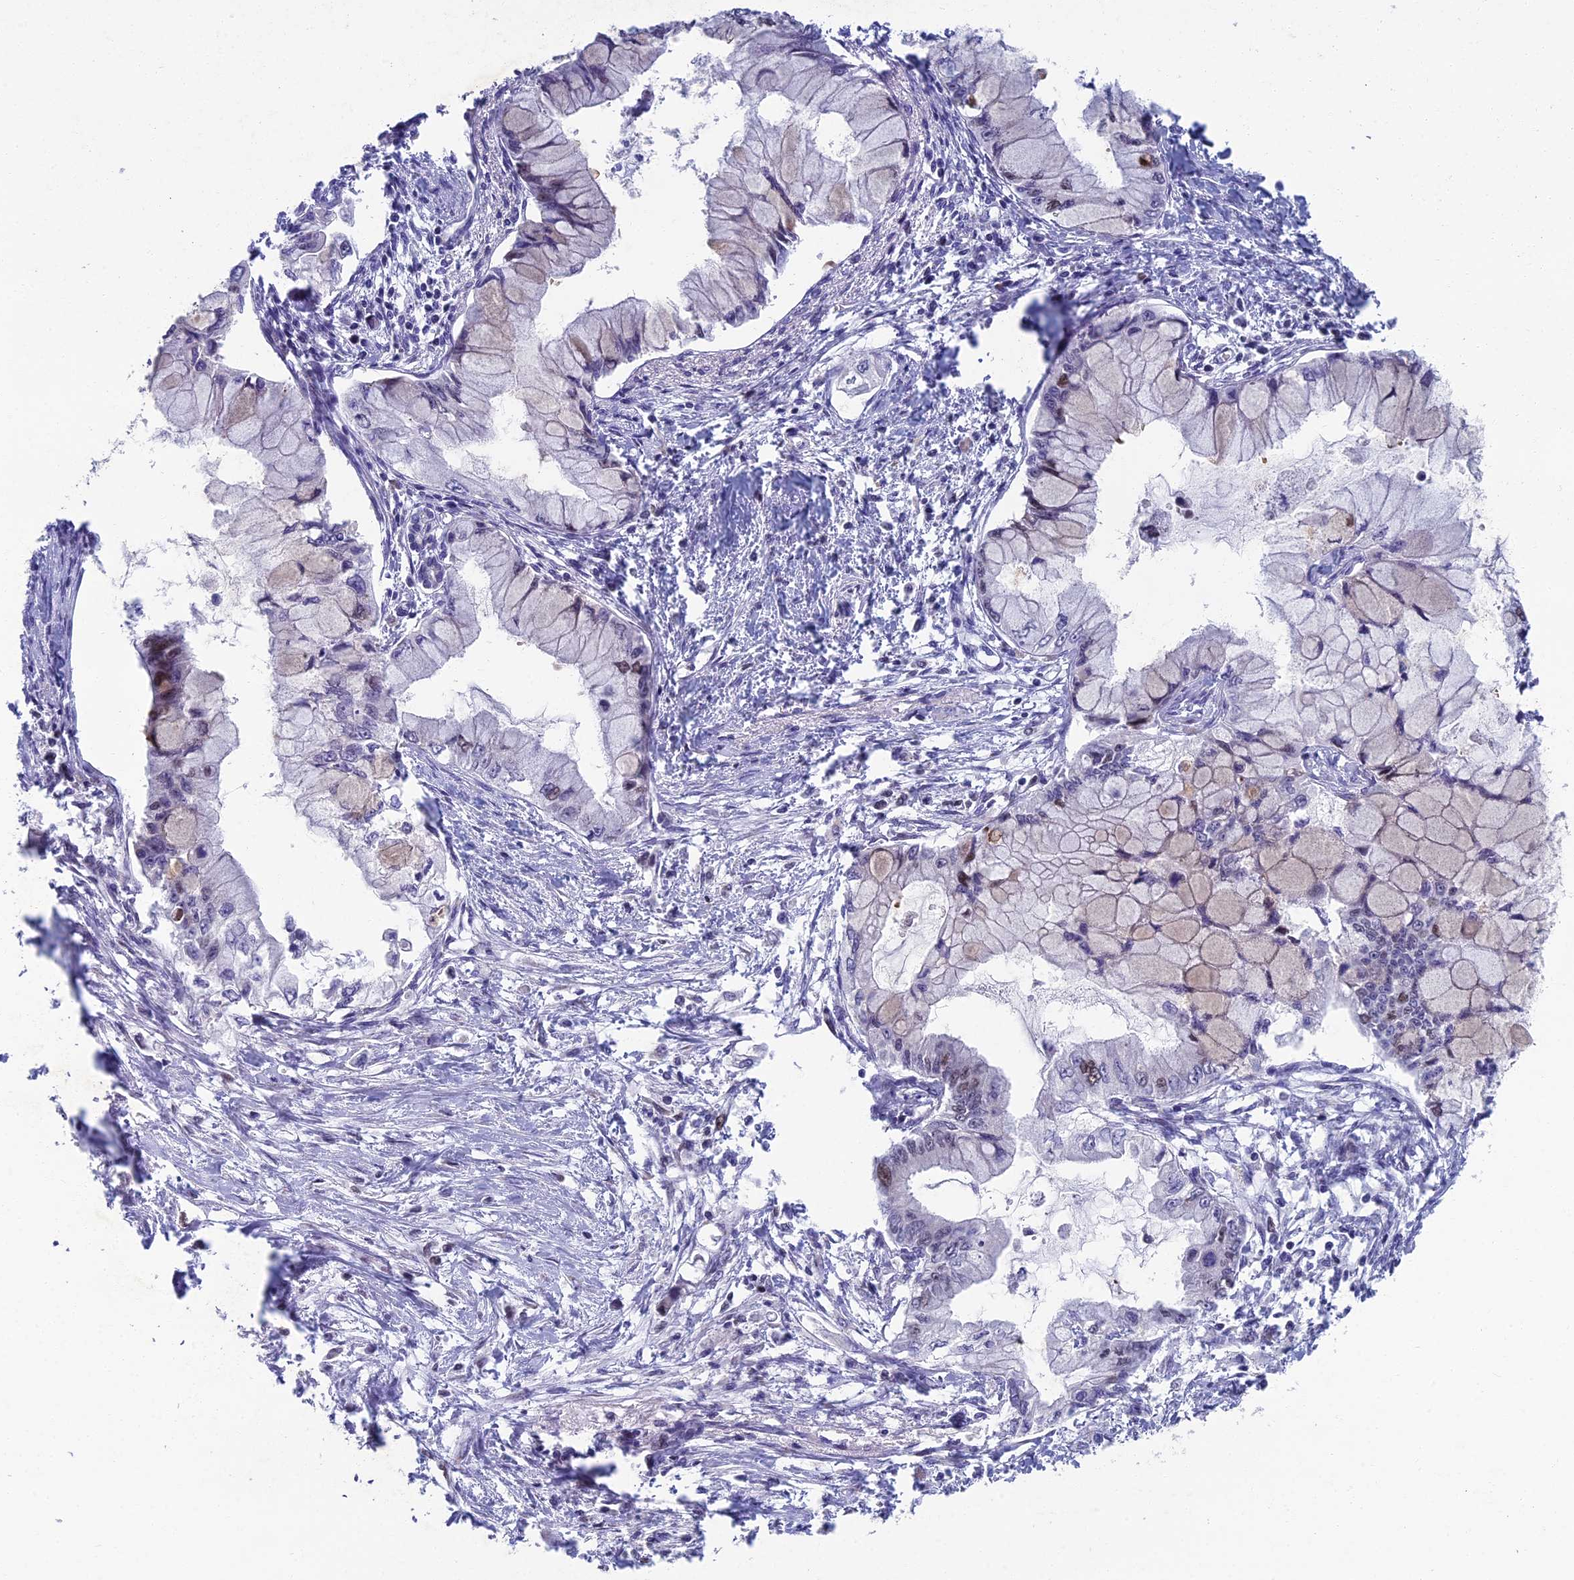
{"staining": {"intensity": "negative", "quantity": "none", "location": "none"}, "tissue": "pancreatic cancer", "cell_type": "Tumor cells", "image_type": "cancer", "snomed": [{"axis": "morphology", "description": "Adenocarcinoma, NOS"}, {"axis": "topography", "description": "Pancreas"}], "caption": "Image shows no protein expression in tumor cells of pancreatic cancer (adenocarcinoma) tissue. (DAB immunohistochemistry (IHC), high magnification).", "gene": "LIG1", "patient": {"sex": "male", "age": 48}}